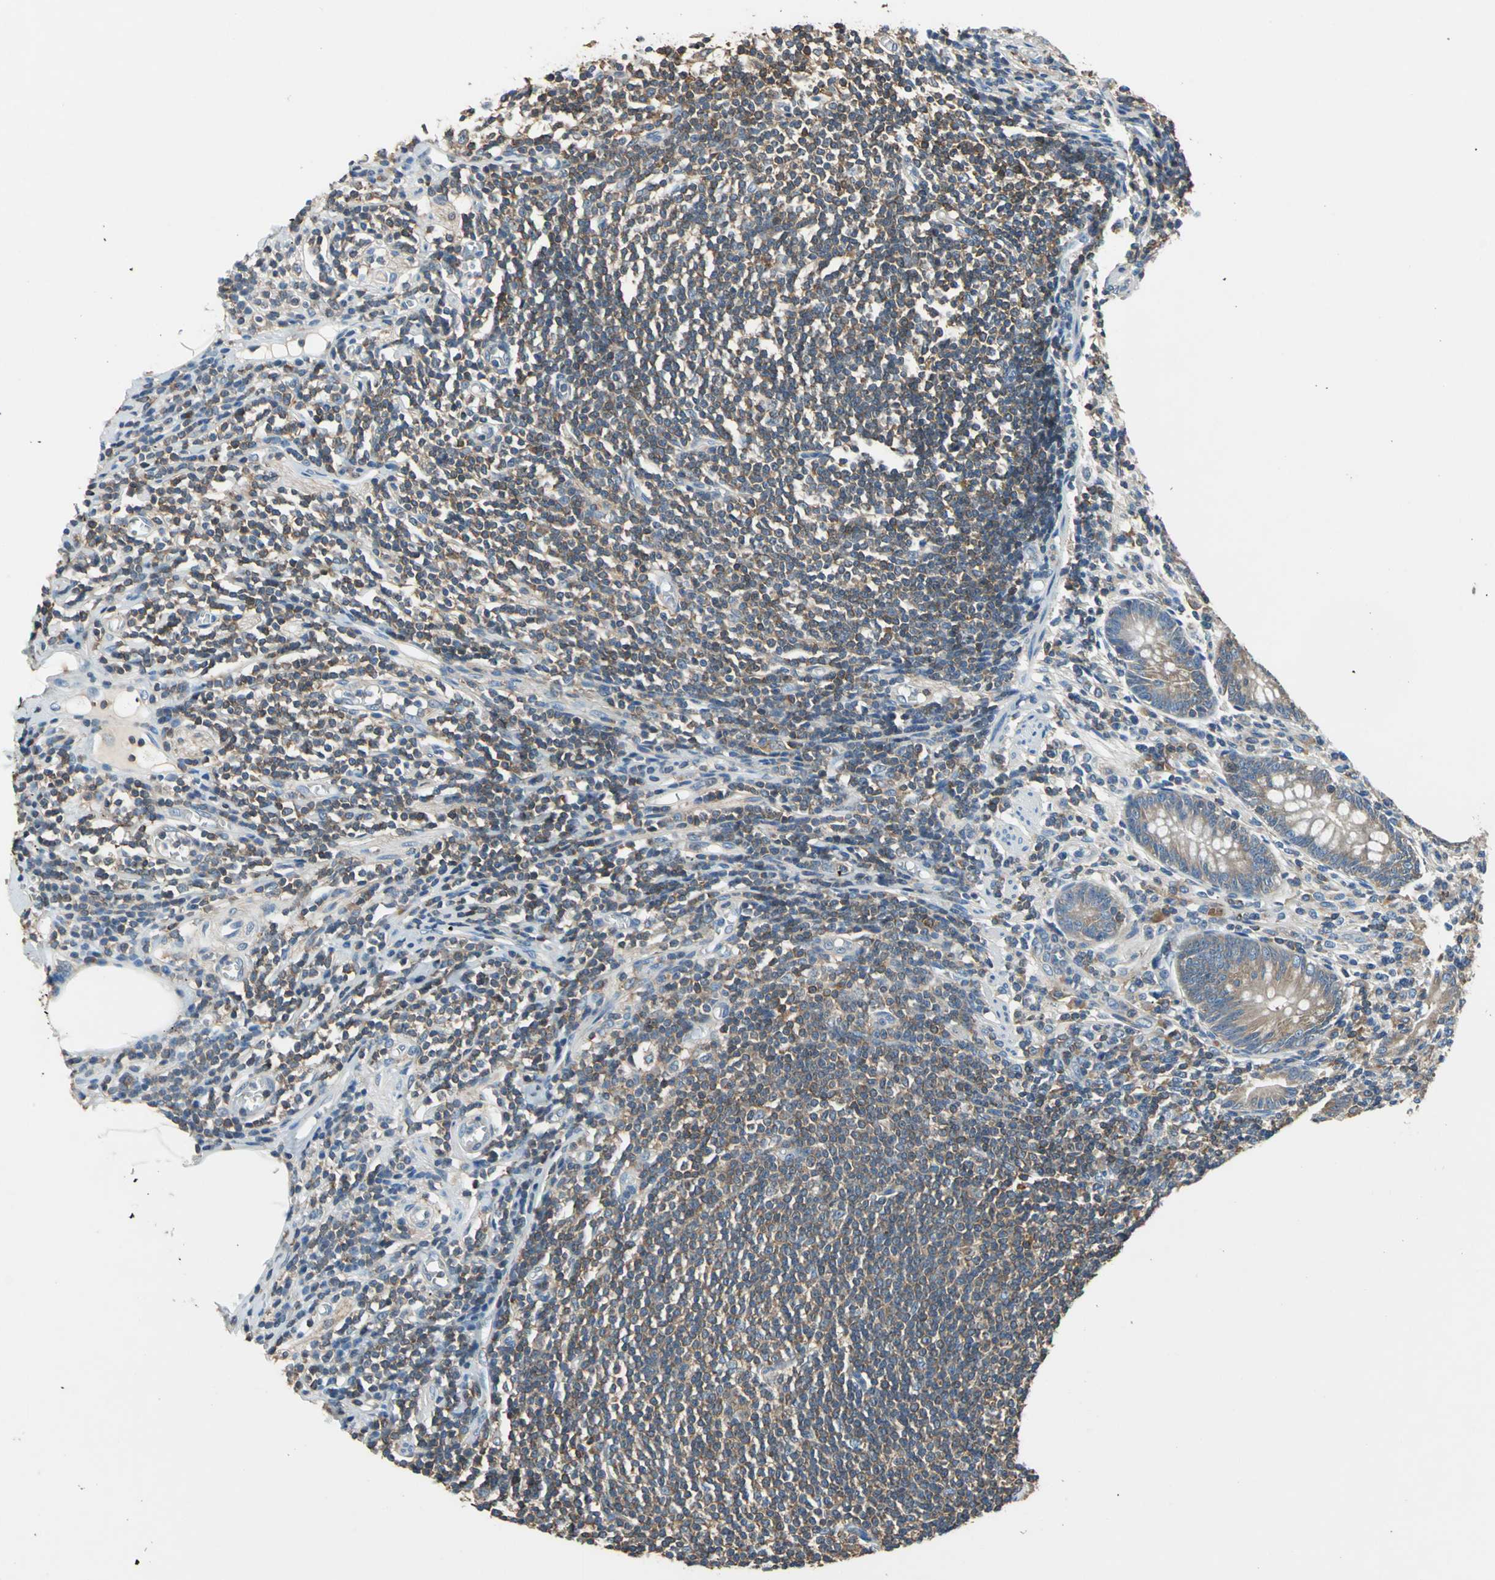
{"staining": {"intensity": "weak", "quantity": ">75%", "location": "cytoplasmic/membranous"}, "tissue": "appendix", "cell_type": "Glandular cells", "image_type": "normal", "snomed": [{"axis": "morphology", "description": "Normal tissue, NOS"}, {"axis": "morphology", "description": "Inflammation, NOS"}, {"axis": "topography", "description": "Appendix"}], "caption": "Appendix stained with DAB immunohistochemistry displays low levels of weak cytoplasmic/membranous staining in approximately >75% of glandular cells. (brown staining indicates protein expression, while blue staining denotes nuclei).", "gene": "PRKCA", "patient": {"sex": "male", "age": 46}}